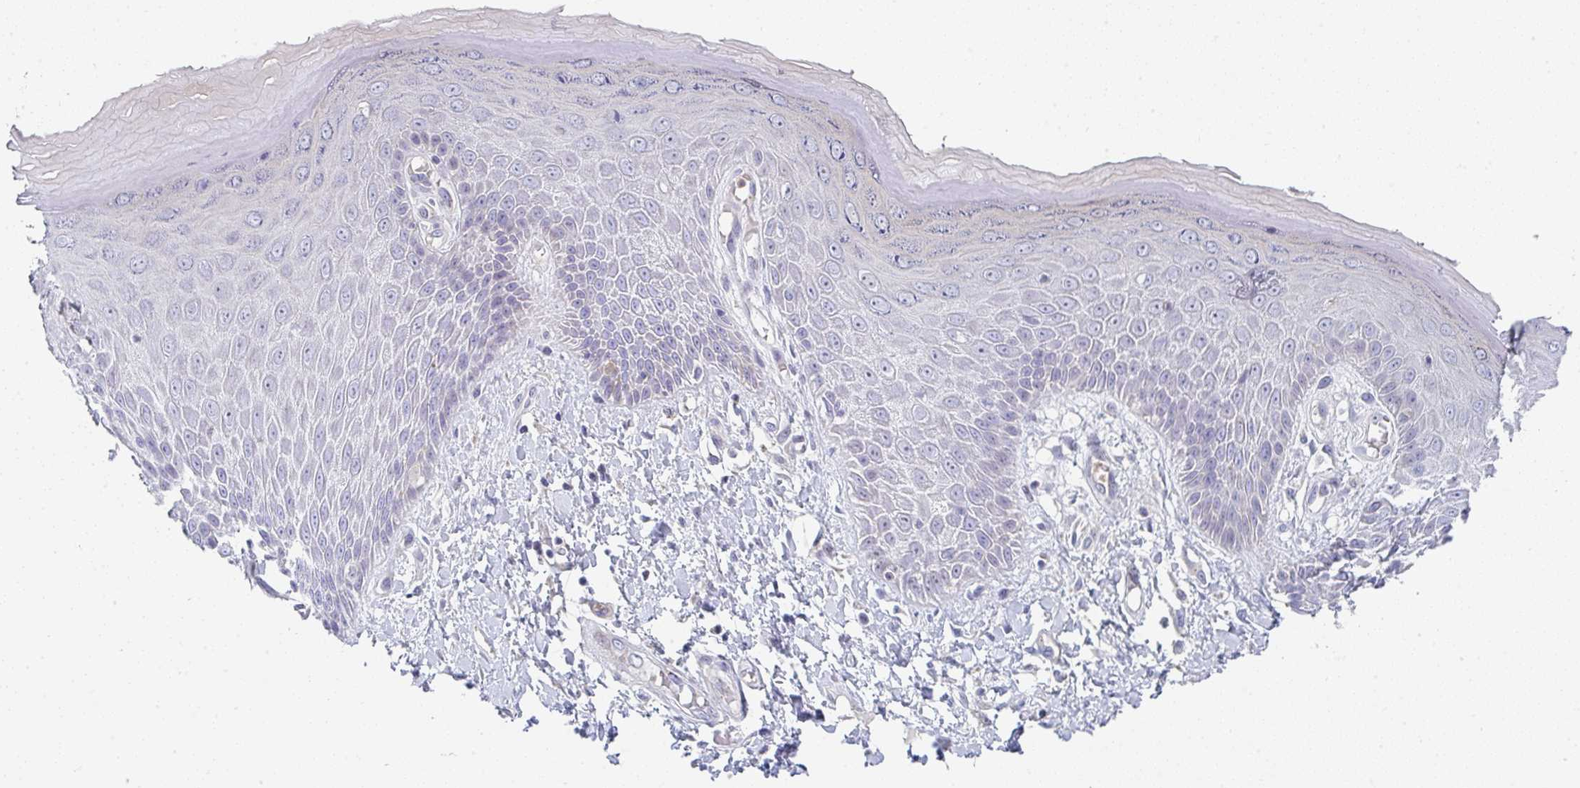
{"staining": {"intensity": "negative", "quantity": "none", "location": "none"}, "tissue": "skin", "cell_type": "Epidermal cells", "image_type": "normal", "snomed": [{"axis": "morphology", "description": "Normal tissue, NOS"}, {"axis": "topography", "description": "Anal"}, {"axis": "topography", "description": "Peripheral nerve tissue"}], "caption": "Immunohistochemistry image of unremarkable skin: human skin stained with DAB (3,3'-diaminobenzidine) demonstrates no significant protein expression in epidermal cells.", "gene": "KLHL33", "patient": {"sex": "male", "age": 78}}